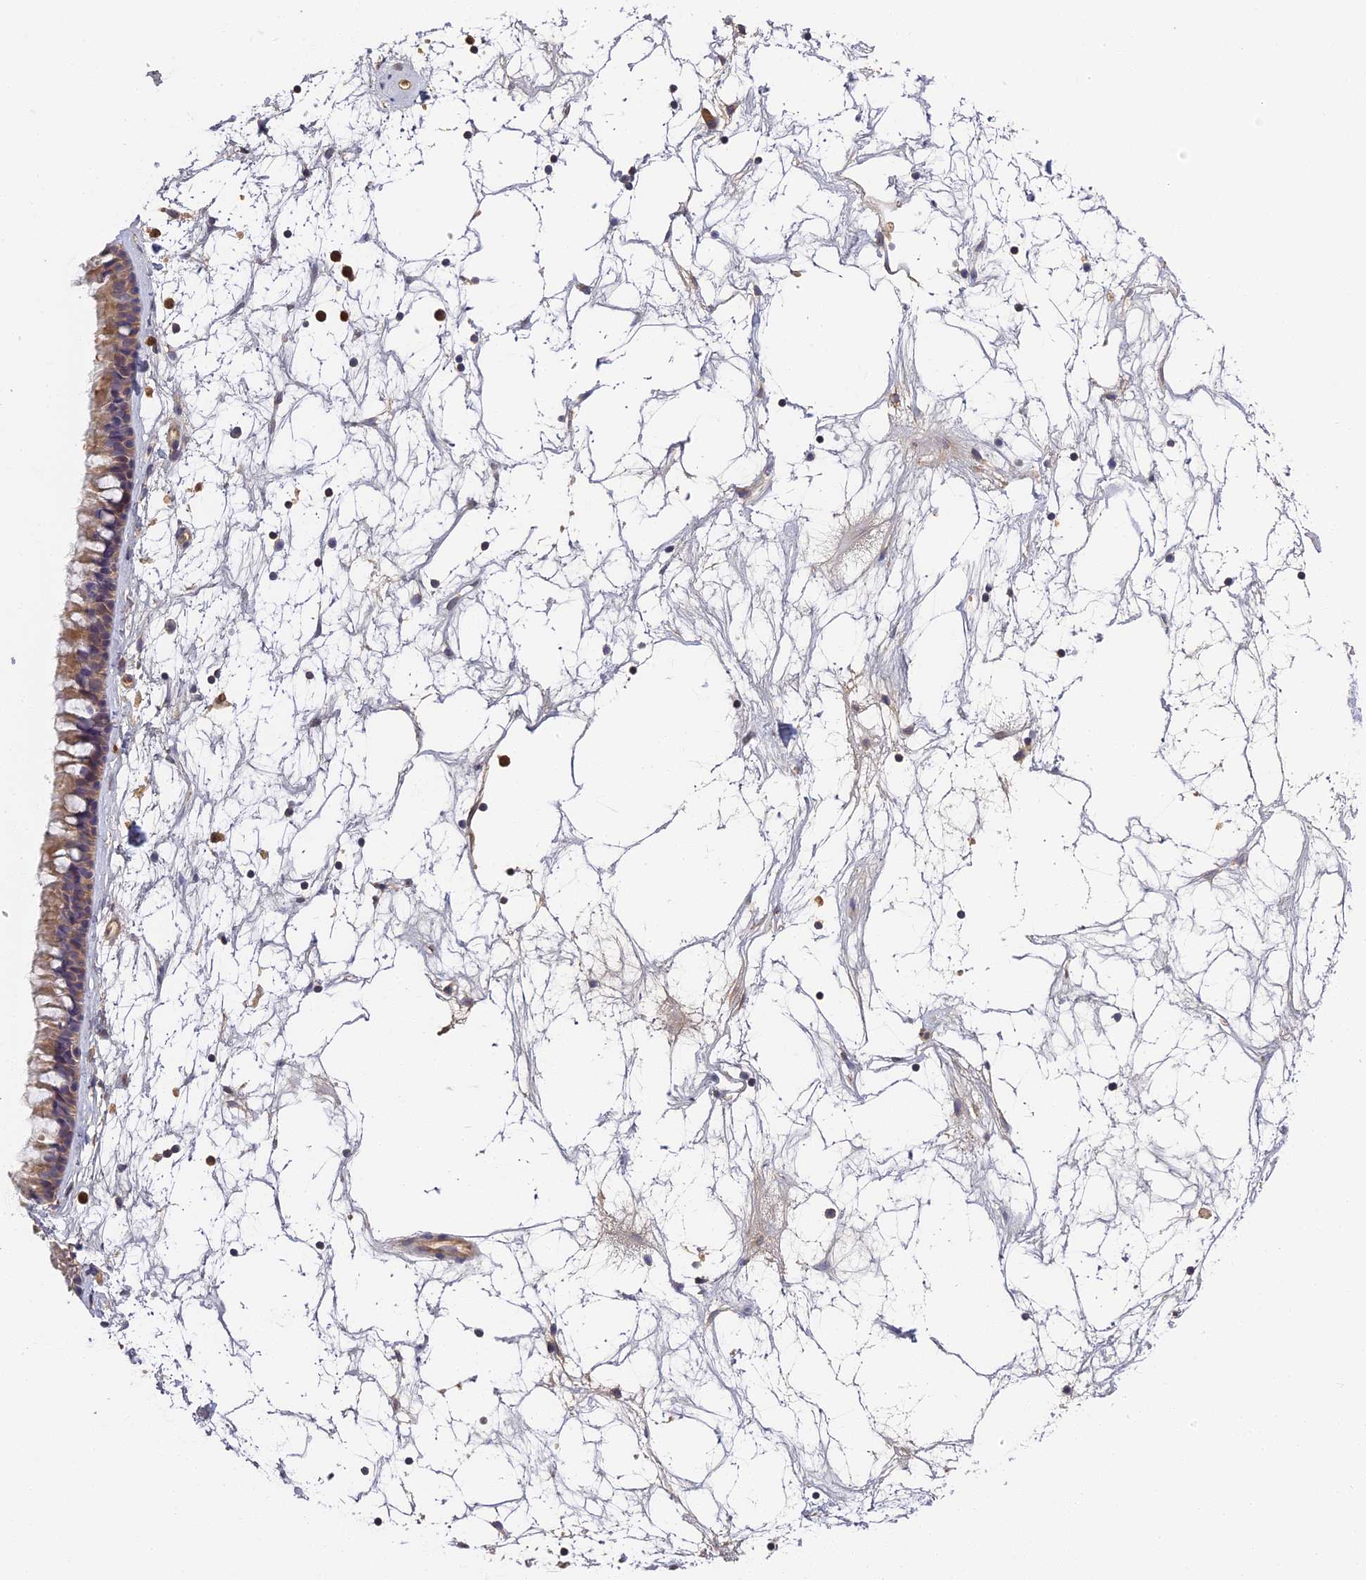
{"staining": {"intensity": "weak", "quantity": ">75%", "location": "cytoplasmic/membranous"}, "tissue": "nasopharynx", "cell_type": "Respiratory epithelial cells", "image_type": "normal", "snomed": [{"axis": "morphology", "description": "Normal tissue, NOS"}, {"axis": "topography", "description": "Nasopharynx"}], "caption": "High-power microscopy captured an immunohistochemistry micrograph of normal nasopharynx, revealing weak cytoplasmic/membranous expression in approximately >75% of respiratory epithelial cells. Using DAB (brown) and hematoxylin (blue) stains, captured at high magnification using brightfield microscopy.", "gene": "AP4E1", "patient": {"sex": "male", "age": 64}}